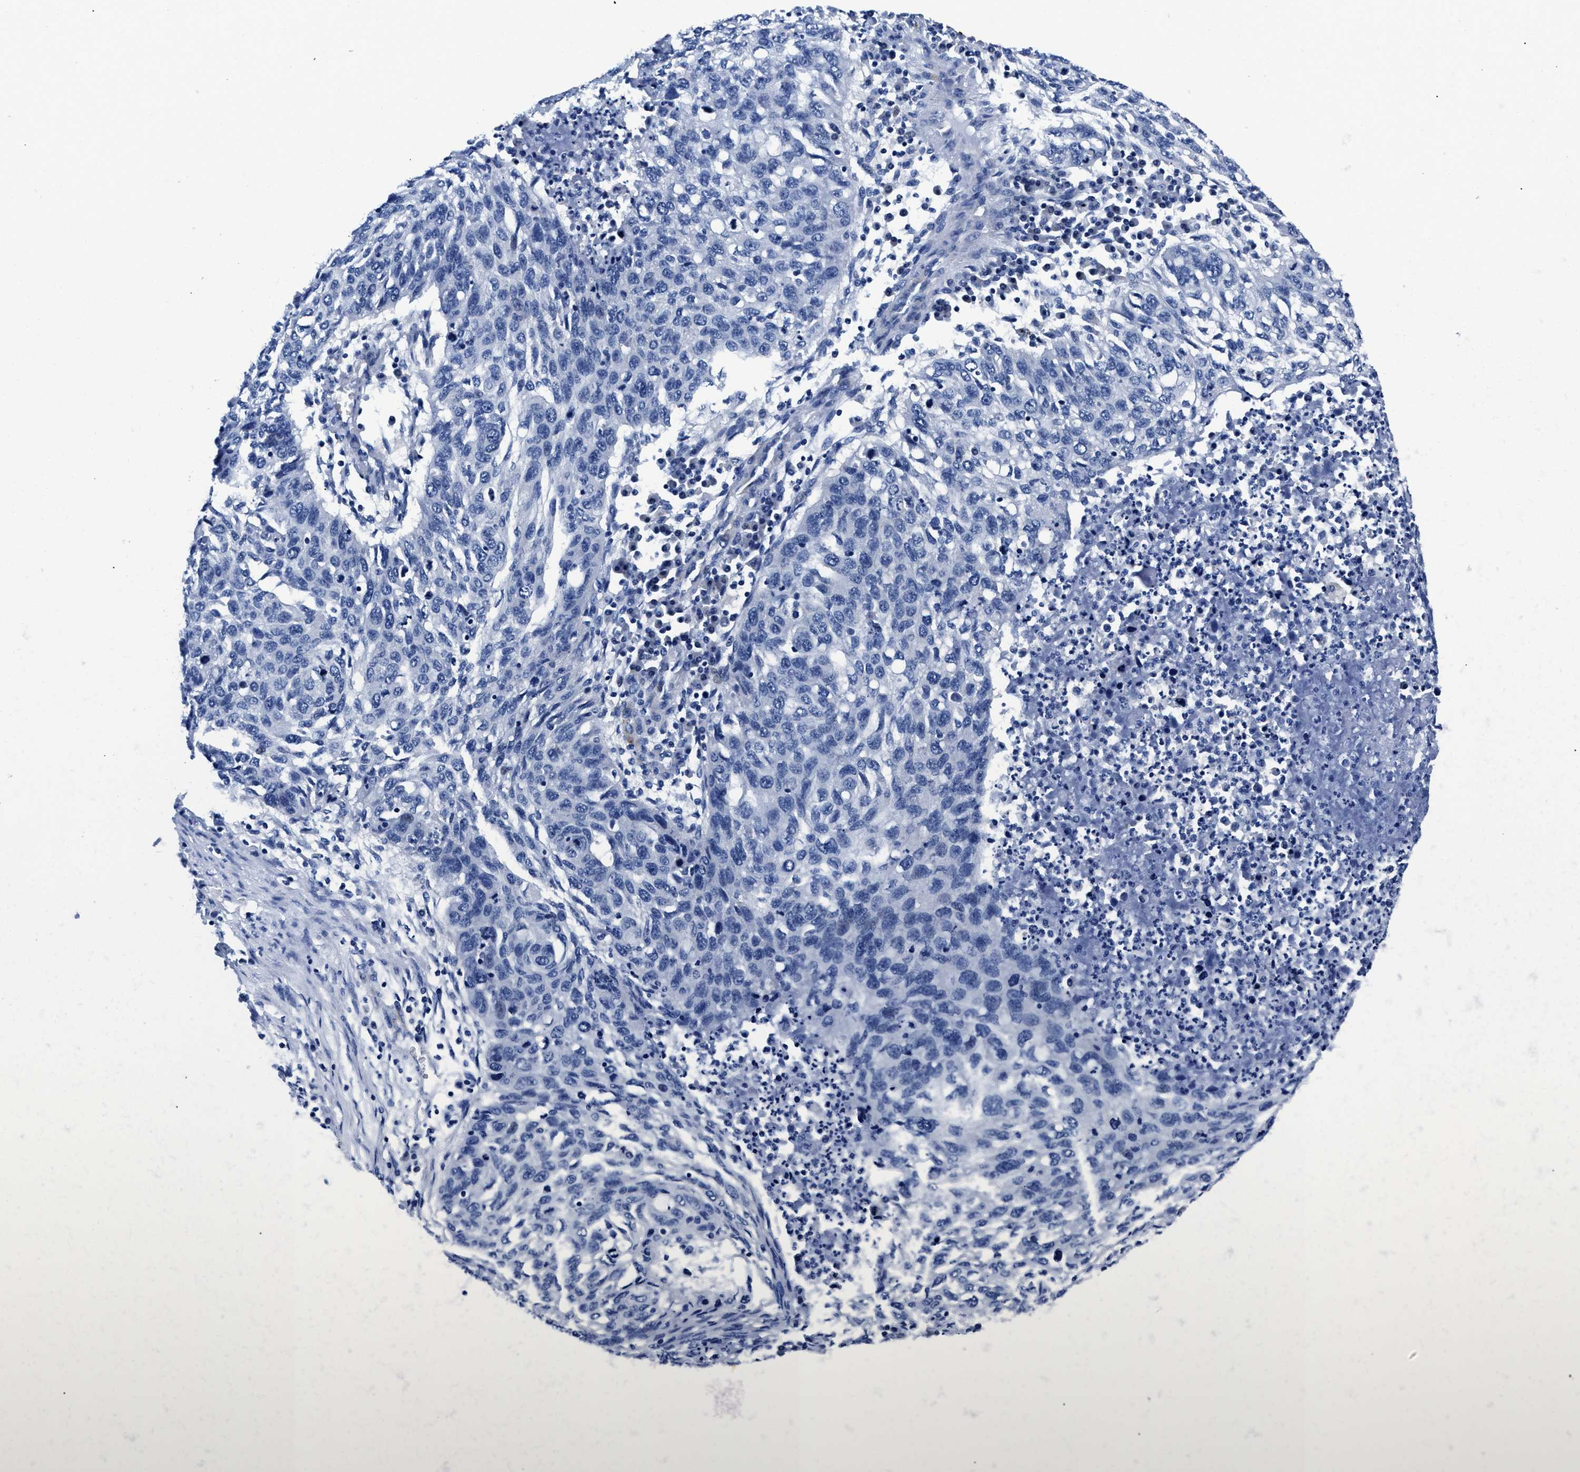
{"staining": {"intensity": "negative", "quantity": "none", "location": "none"}, "tissue": "lung cancer", "cell_type": "Tumor cells", "image_type": "cancer", "snomed": [{"axis": "morphology", "description": "Squamous cell carcinoma, NOS"}, {"axis": "topography", "description": "Lung"}], "caption": "Lung squamous cell carcinoma stained for a protein using immunohistochemistry (IHC) displays no positivity tumor cells.", "gene": "SLC35F1", "patient": {"sex": "female", "age": 63}}